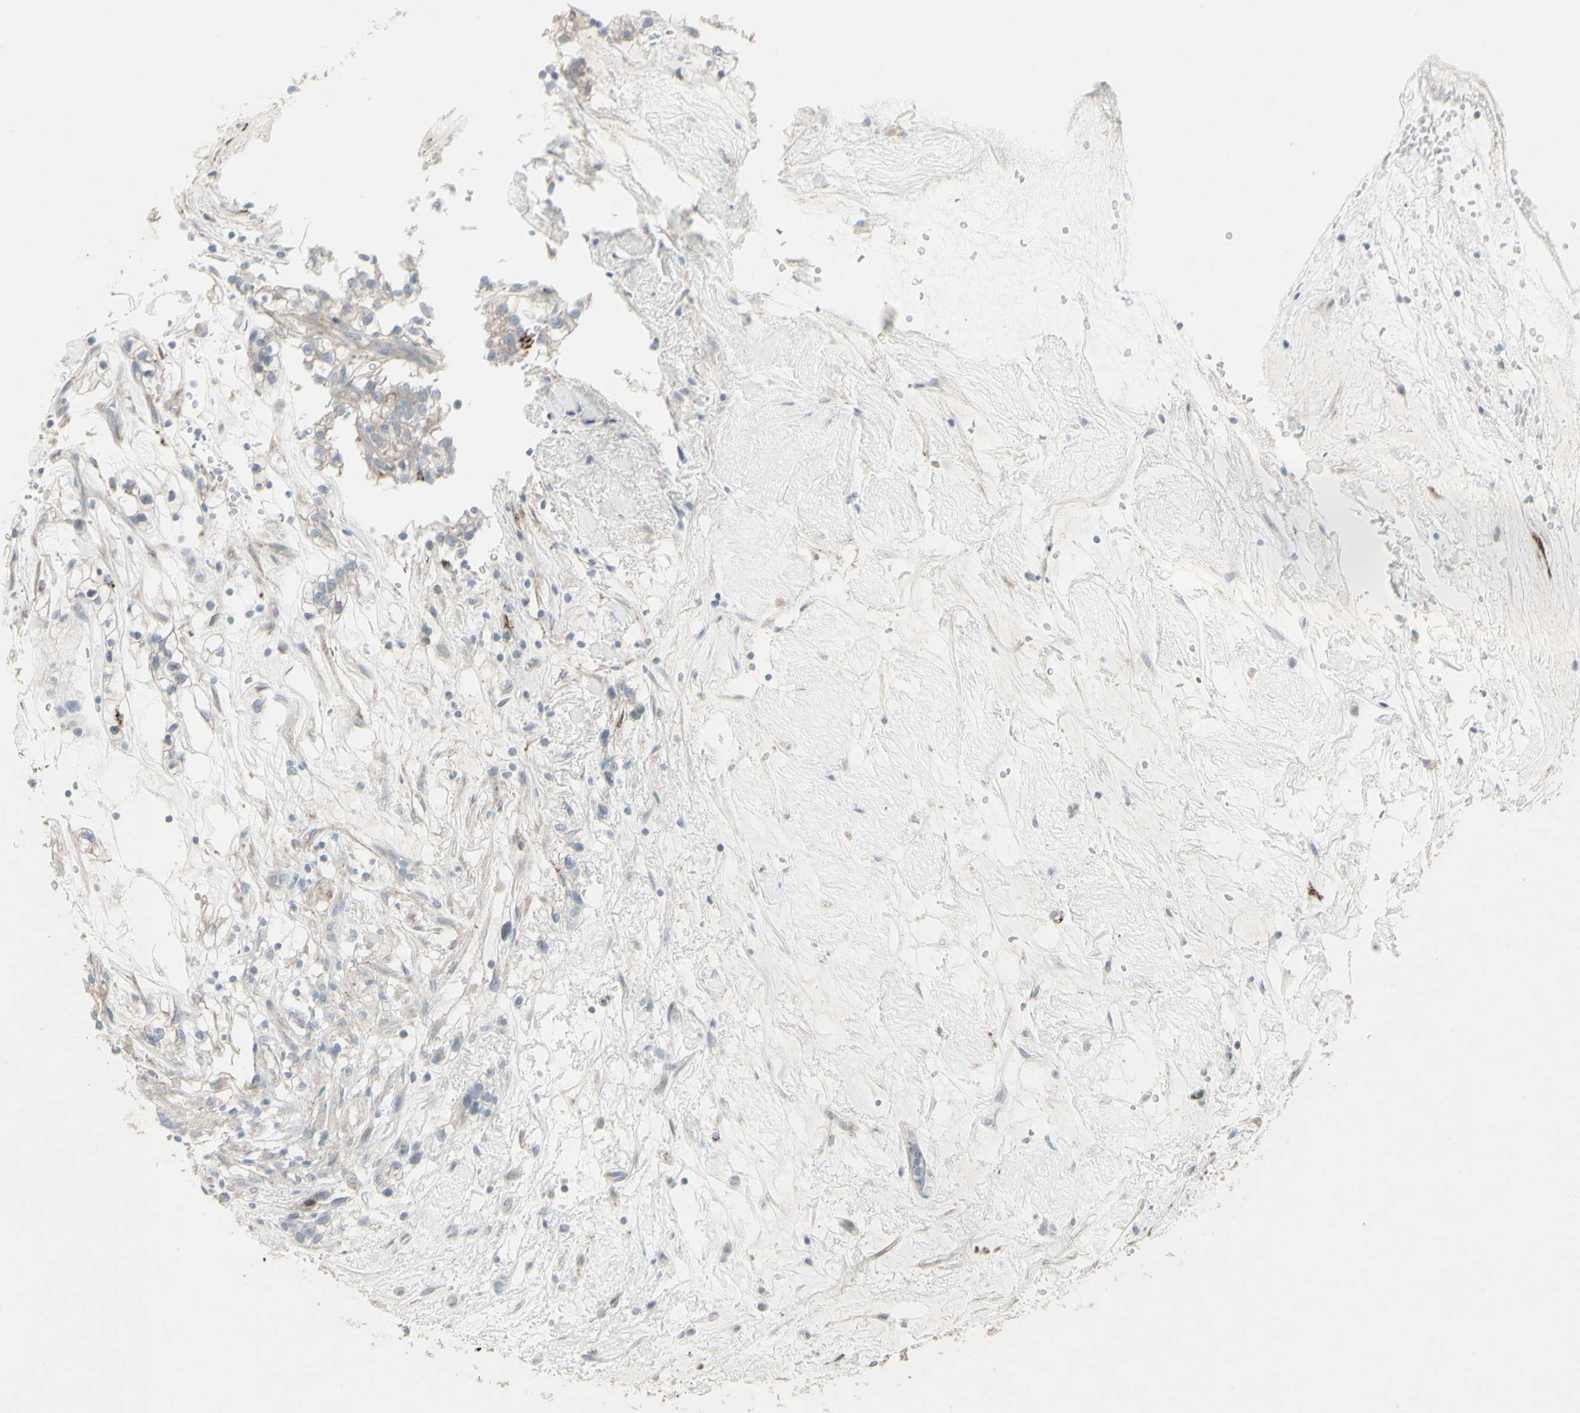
{"staining": {"intensity": "moderate", "quantity": "<25%", "location": "nuclear"}, "tissue": "renal cancer", "cell_type": "Tumor cells", "image_type": "cancer", "snomed": [{"axis": "morphology", "description": "Adenocarcinoma, NOS"}, {"axis": "topography", "description": "Kidney"}], "caption": "Immunohistochemical staining of renal cancer (adenocarcinoma) displays low levels of moderate nuclear protein expression in about <25% of tumor cells. The staining is performed using DAB brown chromogen to label protein expression. The nuclei are counter-stained blue using hematoxylin.", "gene": "GMNN", "patient": {"sex": "female", "age": 57}}